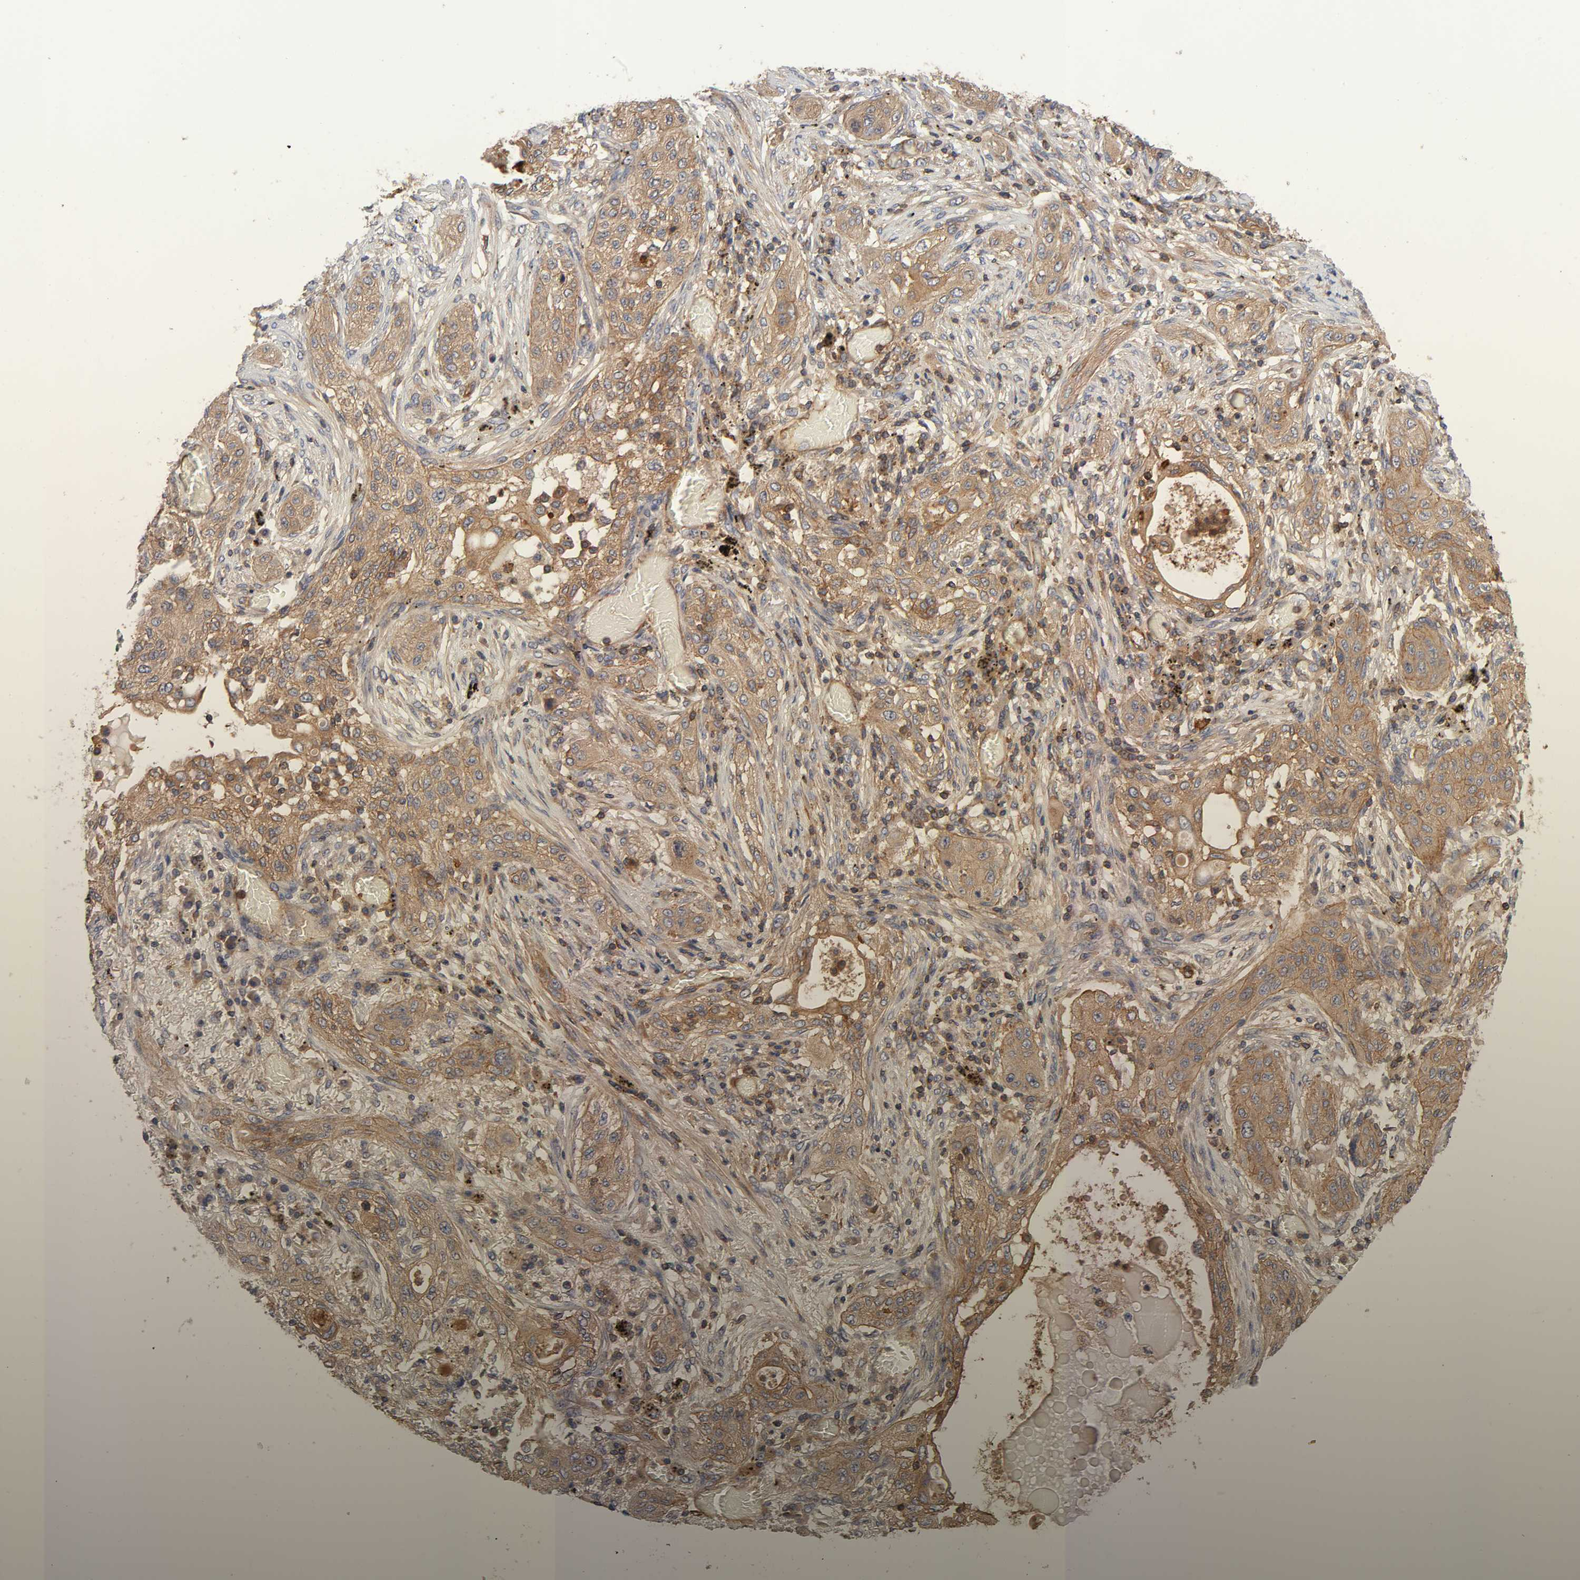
{"staining": {"intensity": "moderate", "quantity": "25%-75%", "location": "cytoplasmic/membranous"}, "tissue": "lung cancer", "cell_type": "Tumor cells", "image_type": "cancer", "snomed": [{"axis": "morphology", "description": "Squamous cell carcinoma, NOS"}, {"axis": "topography", "description": "Lung"}], "caption": "IHC of human lung squamous cell carcinoma displays medium levels of moderate cytoplasmic/membranous expression in about 25%-75% of tumor cells.", "gene": "LAMTOR2", "patient": {"sex": "female", "age": 47}}